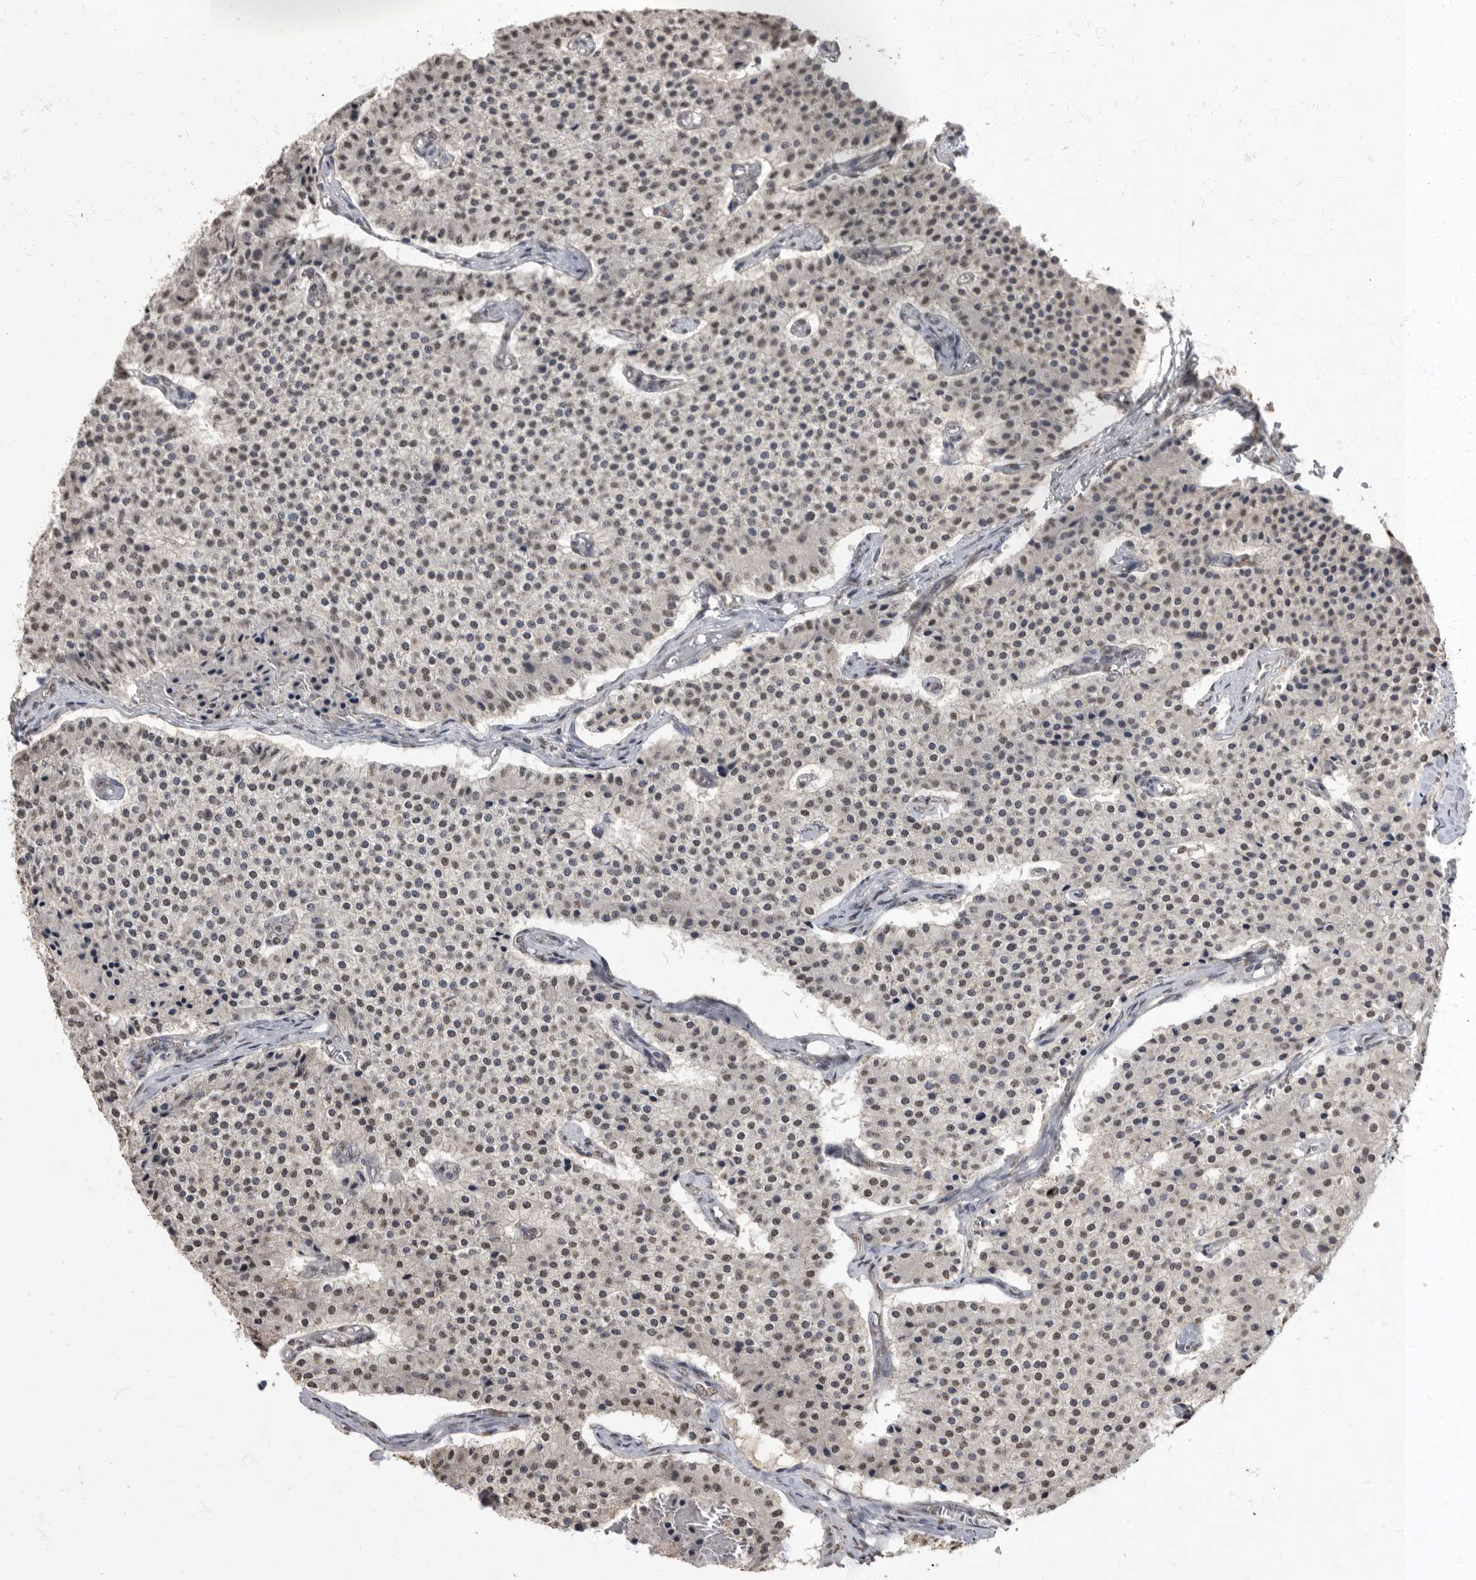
{"staining": {"intensity": "weak", "quantity": "<25%", "location": "nuclear"}, "tissue": "carcinoid", "cell_type": "Tumor cells", "image_type": "cancer", "snomed": [{"axis": "morphology", "description": "Carcinoid, malignant, NOS"}, {"axis": "topography", "description": "Colon"}], "caption": "An IHC photomicrograph of carcinoid is shown. There is no staining in tumor cells of carcinoid.", "gene": "NBL1", "patient": {"sex": "female", "age": 52}}